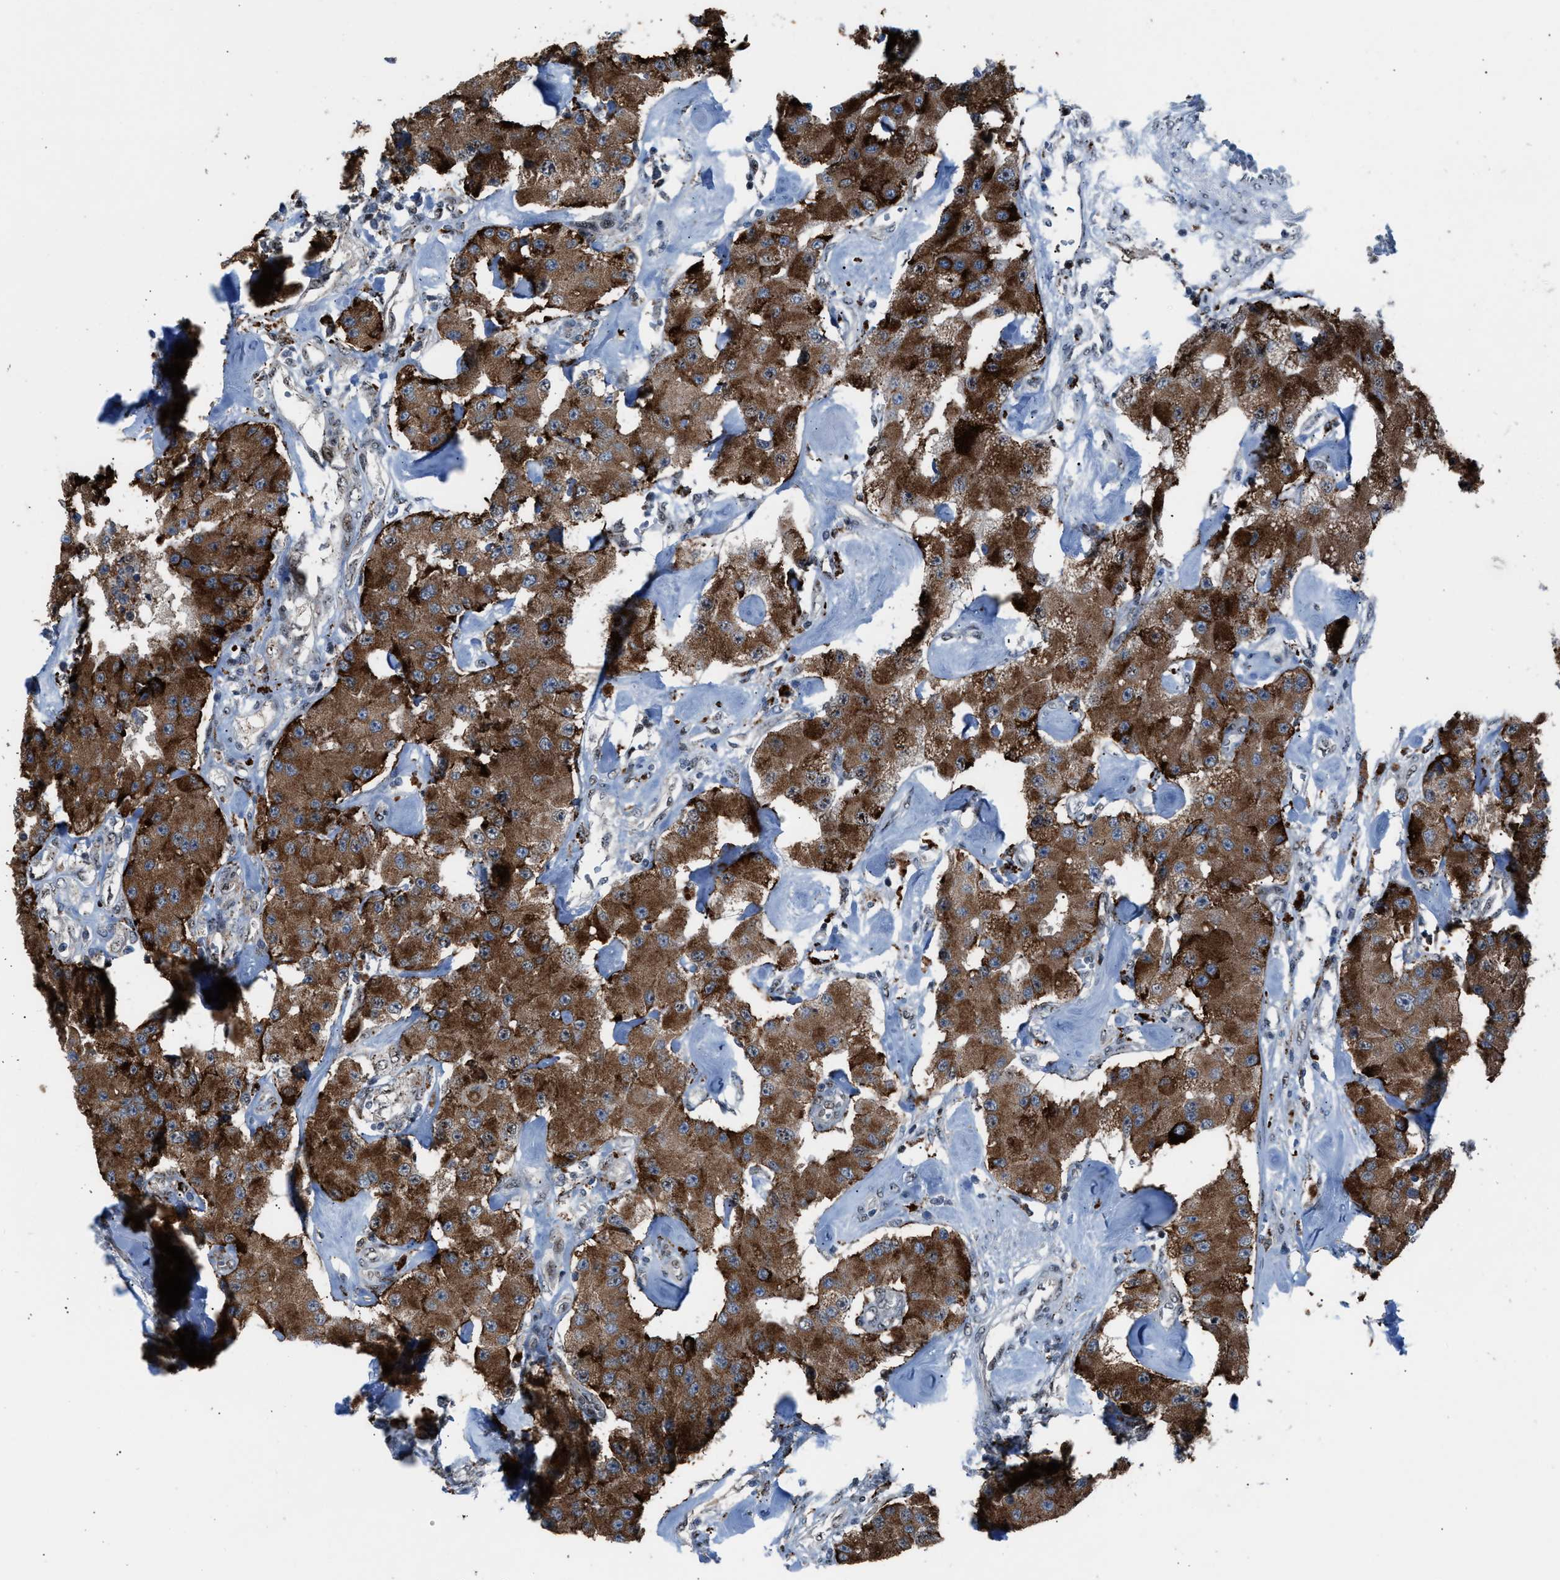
{"staining": {"intensity": "moderate", "quantity": ">75%", "location": "cytoplasmic/membranous"}, "tissue": "carcinoid", "cell_type": "Tumor cells", "image_type": "cancer", "snomed": [{"axis": "morphology", "description": "Carcinoid, malignant, NOS"}, {"axis": "topography", "description": "Pancreas"}], "caption": "Carcinoid (malignant) was stained to show a protein in brown. There is medium levels of moderate cytoplasmic/membranous staining in about >75% of tumor cells.", "gene": "CENPP", "patient": {"sex": "male", "age": 41}}